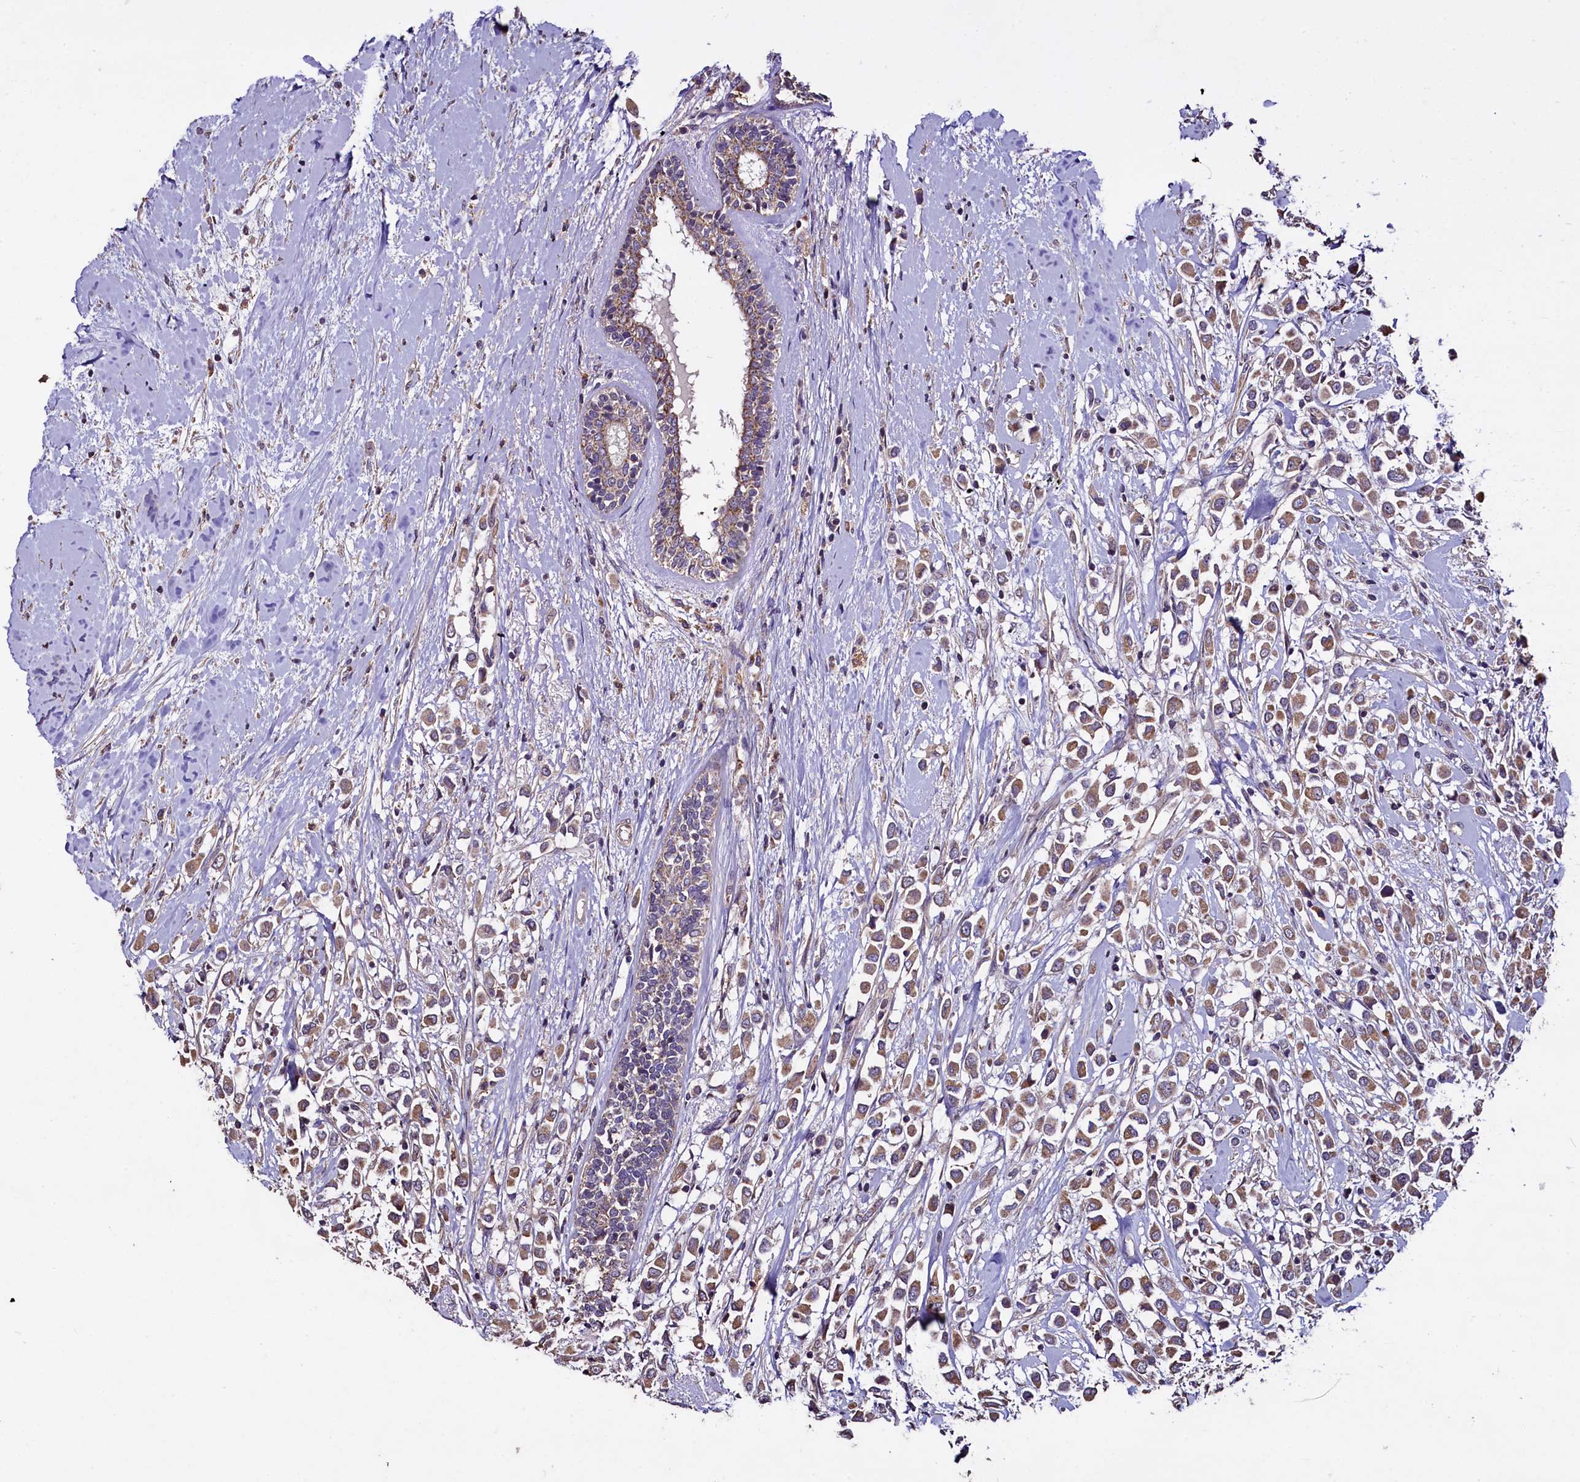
{"staining": {"intensity": "weak", "quantity": "25%-75%", "location": "cytoplasmic/membranous"}, "tissue": "breast cancer", "cell_type": "Tumor cells", "image_type": "cancer", "snomed": [{"axis": "morphology", "description": "Duct carcinoma"}, {"axis": "topography", "description": "Breast"}], "caption": "Tumor cells reveal low levels of weak cytoplasmic/membranous staining in approximately 25%-75% of cells in human breast cancer.", "gene": "COQ9", "patient": {"sex": "female", "age": 87}}